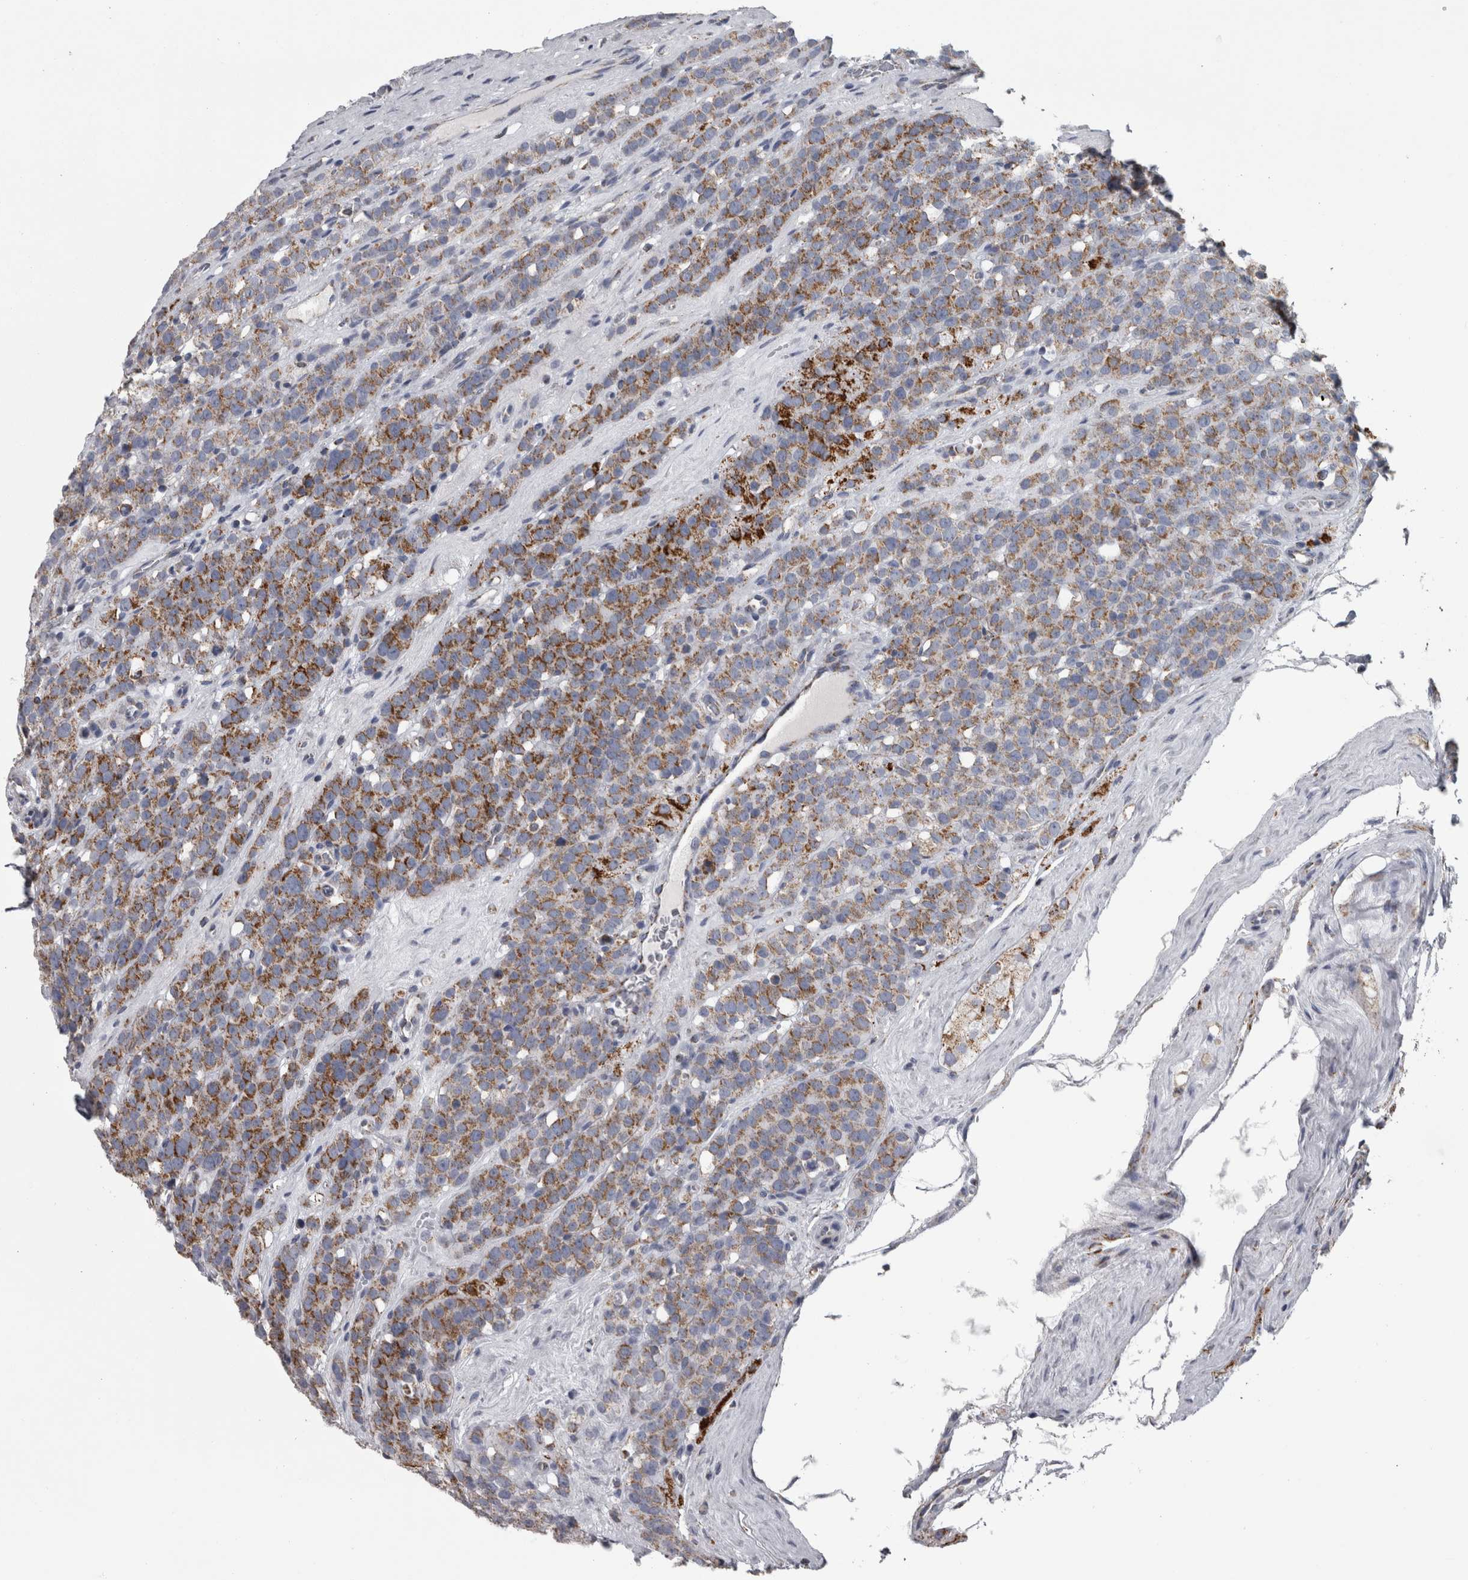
{"staining": {"intensity": "moderate", "quantity": ">75%", "location": "cytoplasmic/membranous"}, "tissue": "testis cancer", "cell_type": "Tumor cells", "image_type": "cancer", "snomed": [{"axis": "morphology", "description": "Seminoma, NOS"}, {"axis": "topography", "description": "Testis"}], "caption": "Protein expression analysis of testis seminoma shows moderate cytoplasmic/membranous staining in approximately >75% of tumor cells.", "gene": "DBT", "patient": {"sex": "male", "age": 71}}